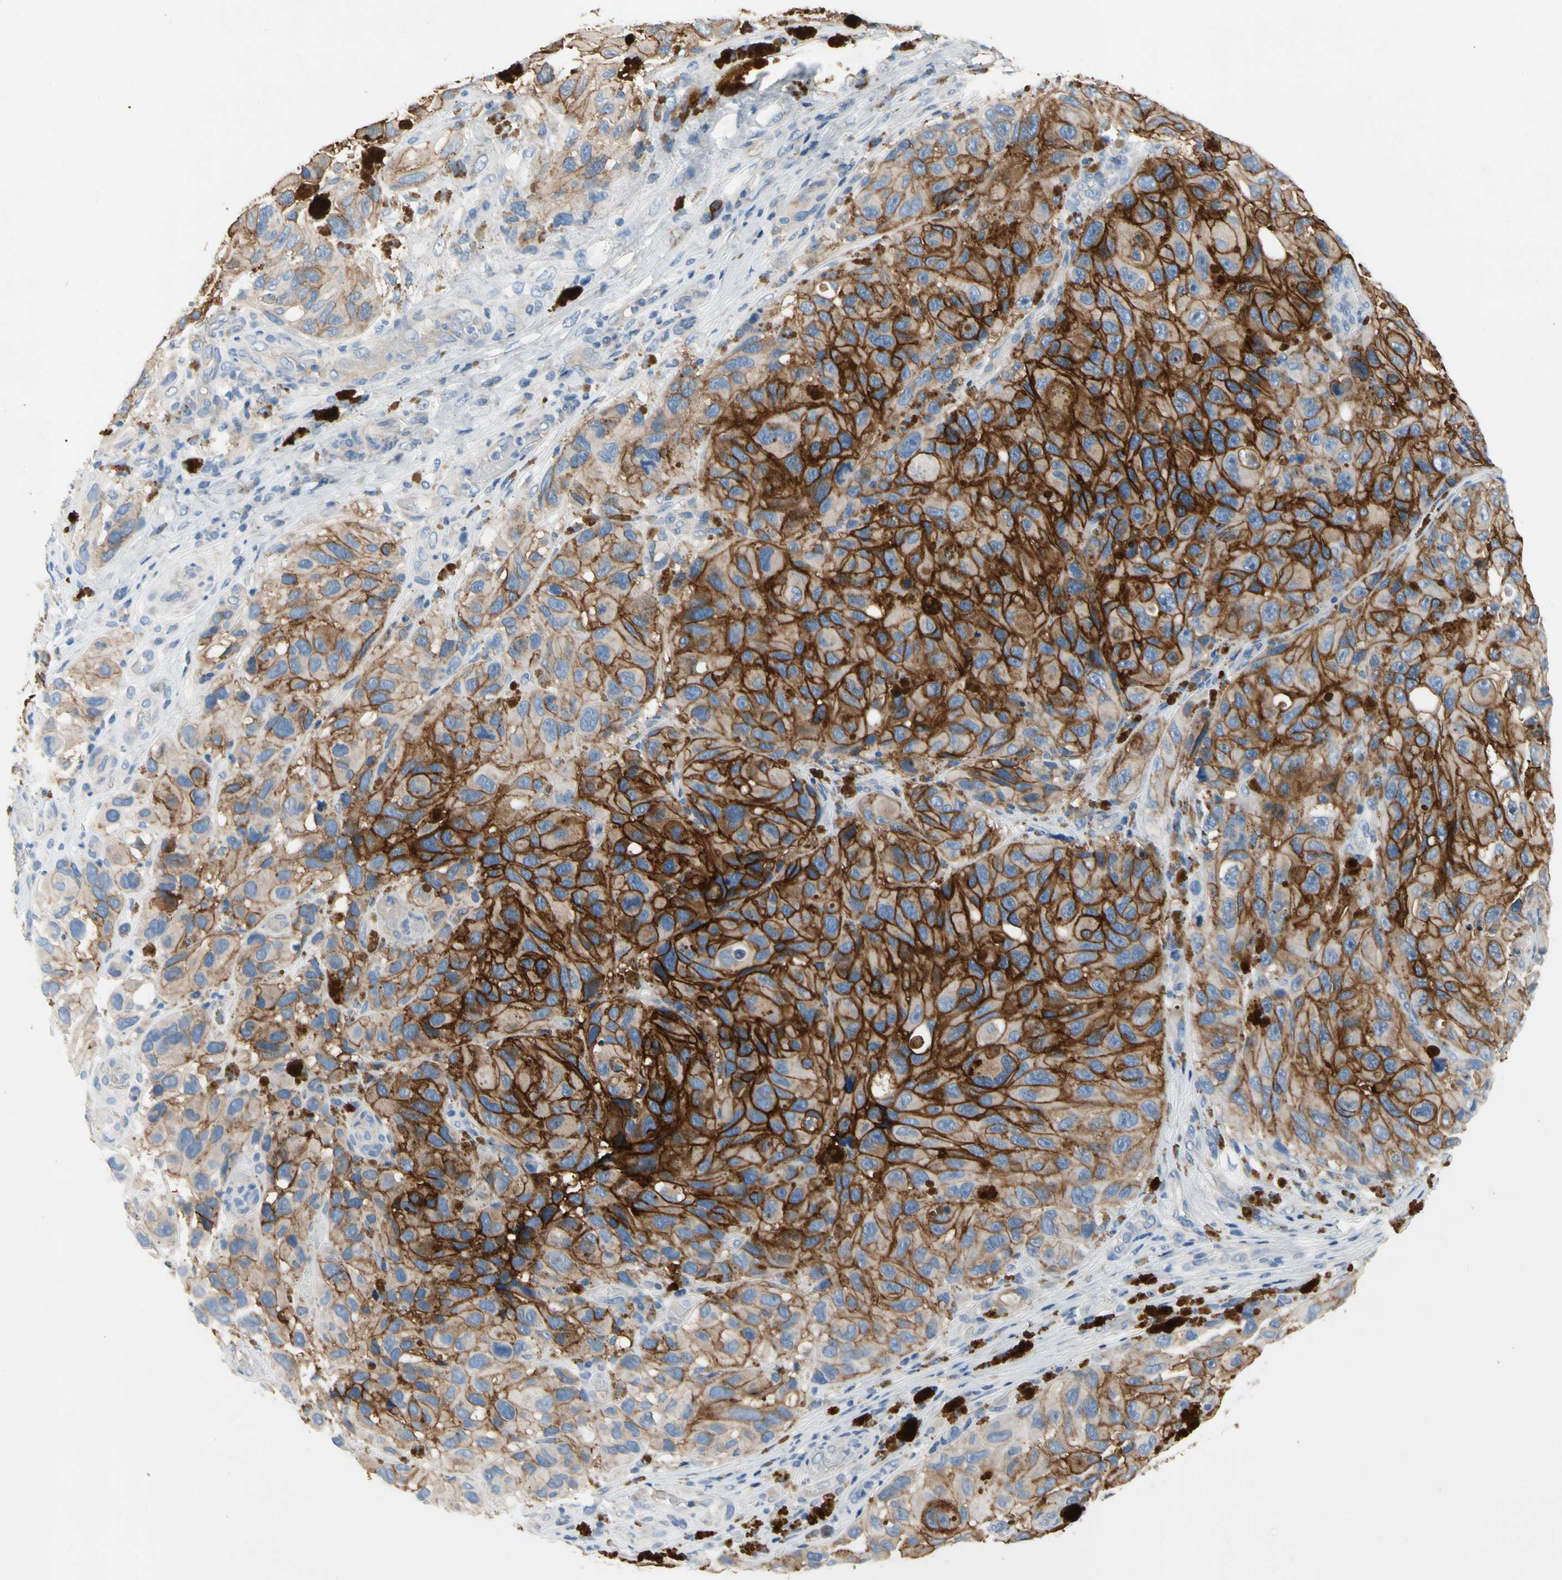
{"staining": {"intensity": "moderate", "quantity": ">75%", "location": "cytoplasmic/membranous"}, "tissue": "melanoma", "cell_type": "Tumor cells", "image_type": "cancer", "snomed": [{"axis": "morphology", "description": "Malignant melanoma, NOS"}, {"axis": "topography", "description": "Skin"}], "caption": "Melanoma stained with a brown dye reveals moderate cytoplasmic/membranous positive positivity in approximately >75% of tumor cells.", "gene": "CA14", "patient": {"sex": "female", "age": 73}}